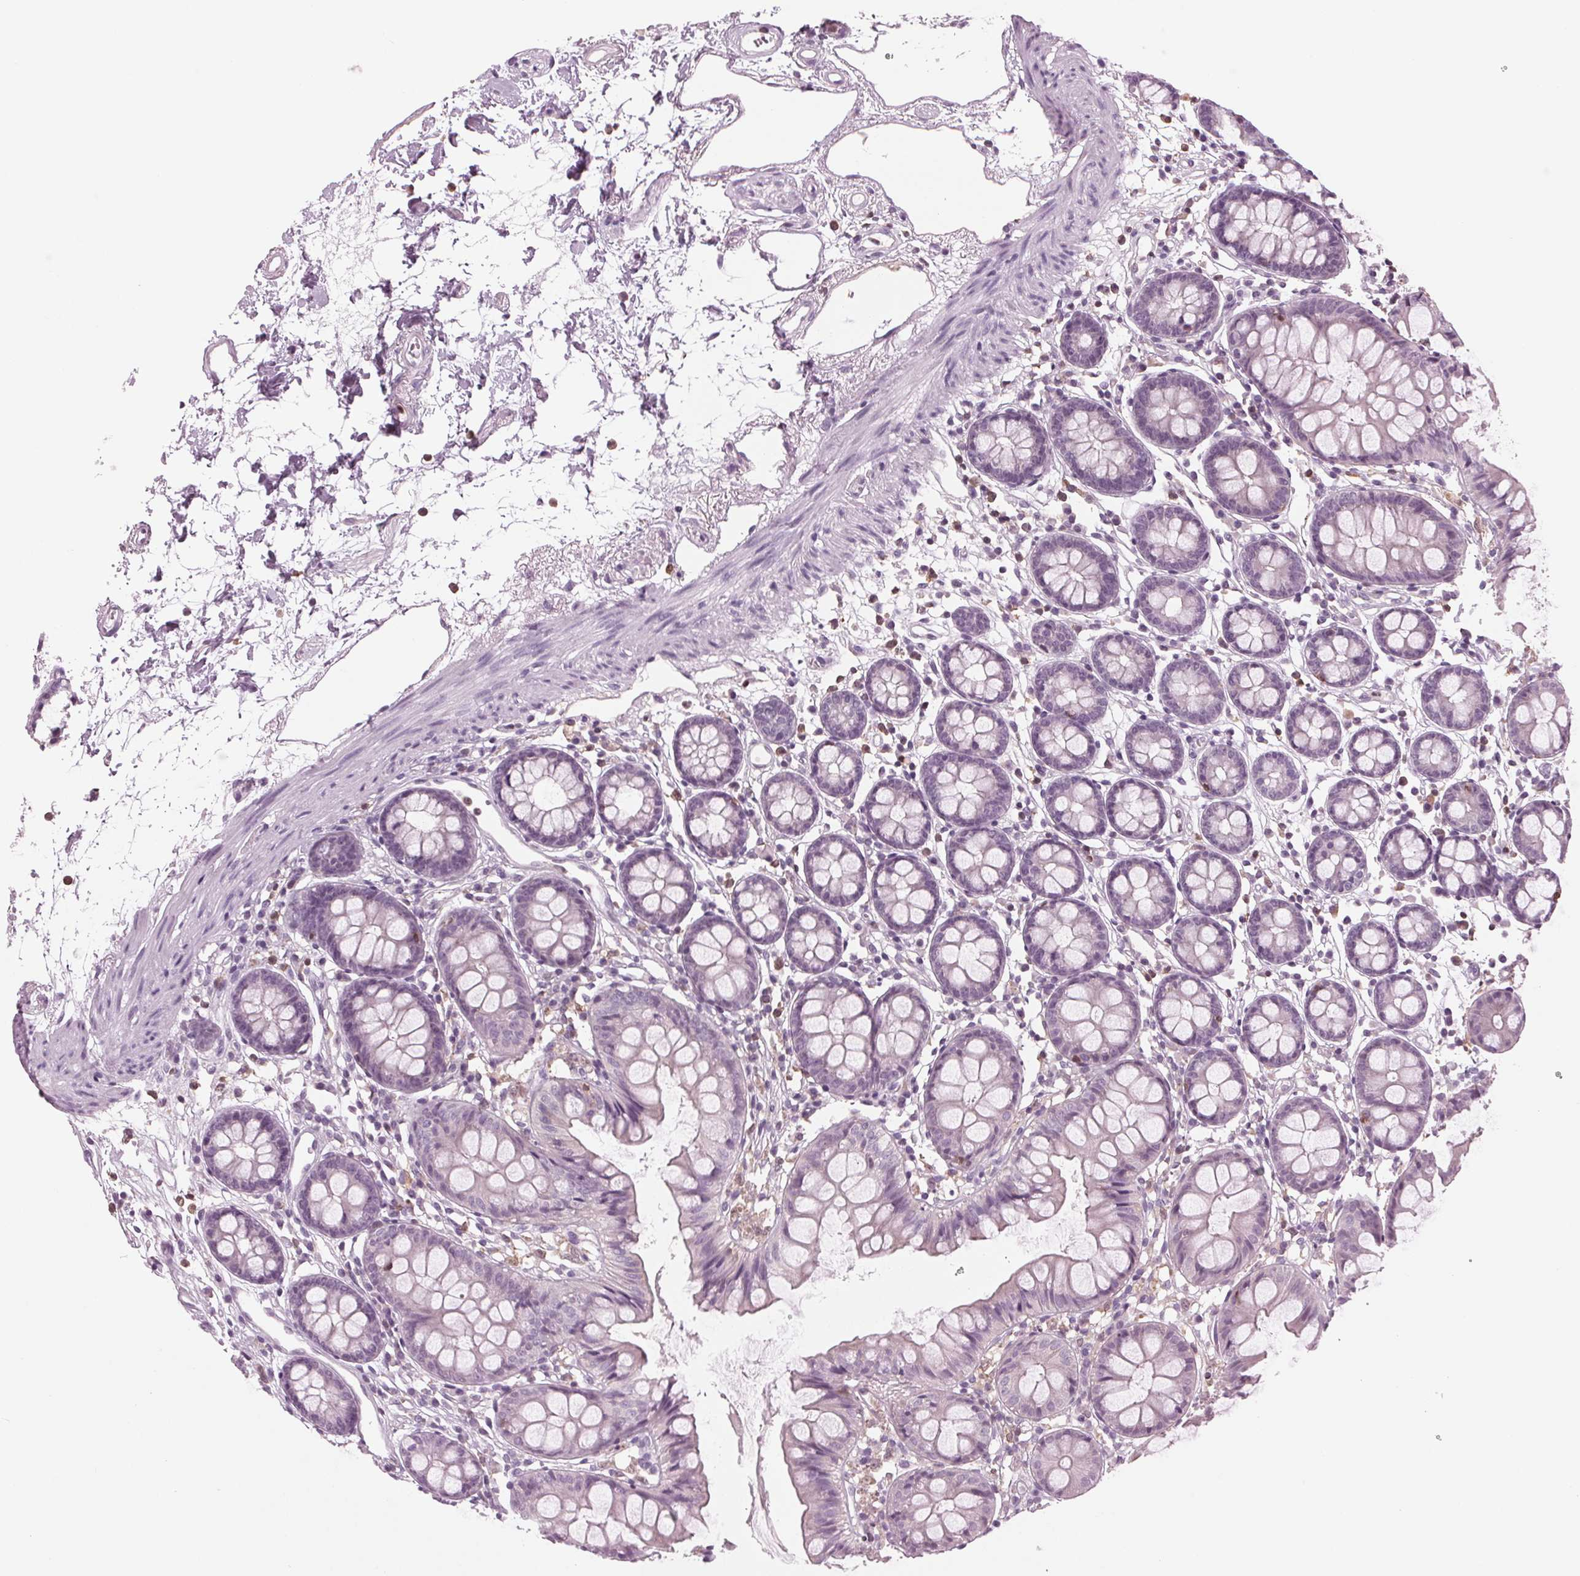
{"staining": {"intensity": "negative", "quantity": "none", "location": "none"}, "tissue": "colon", "cell_type": "Endothelial cells", "image_type": "normal", "snomed": [{"axis": "morphology", "description": "Normal tissue, NOS"}, {"axis": "topography", "description": "Colon"}], "caption": "DAB immunohistochemical staining of benign human colon reveals no significant staining in endothelial cells. The staining is performed using DAB (3,3'-diaminobenzidine) brown chromogen with nuclei counter-stained in using hematoxylin.", "gene": "BTLA", "patient": {"sex": "female", "age": 84}}